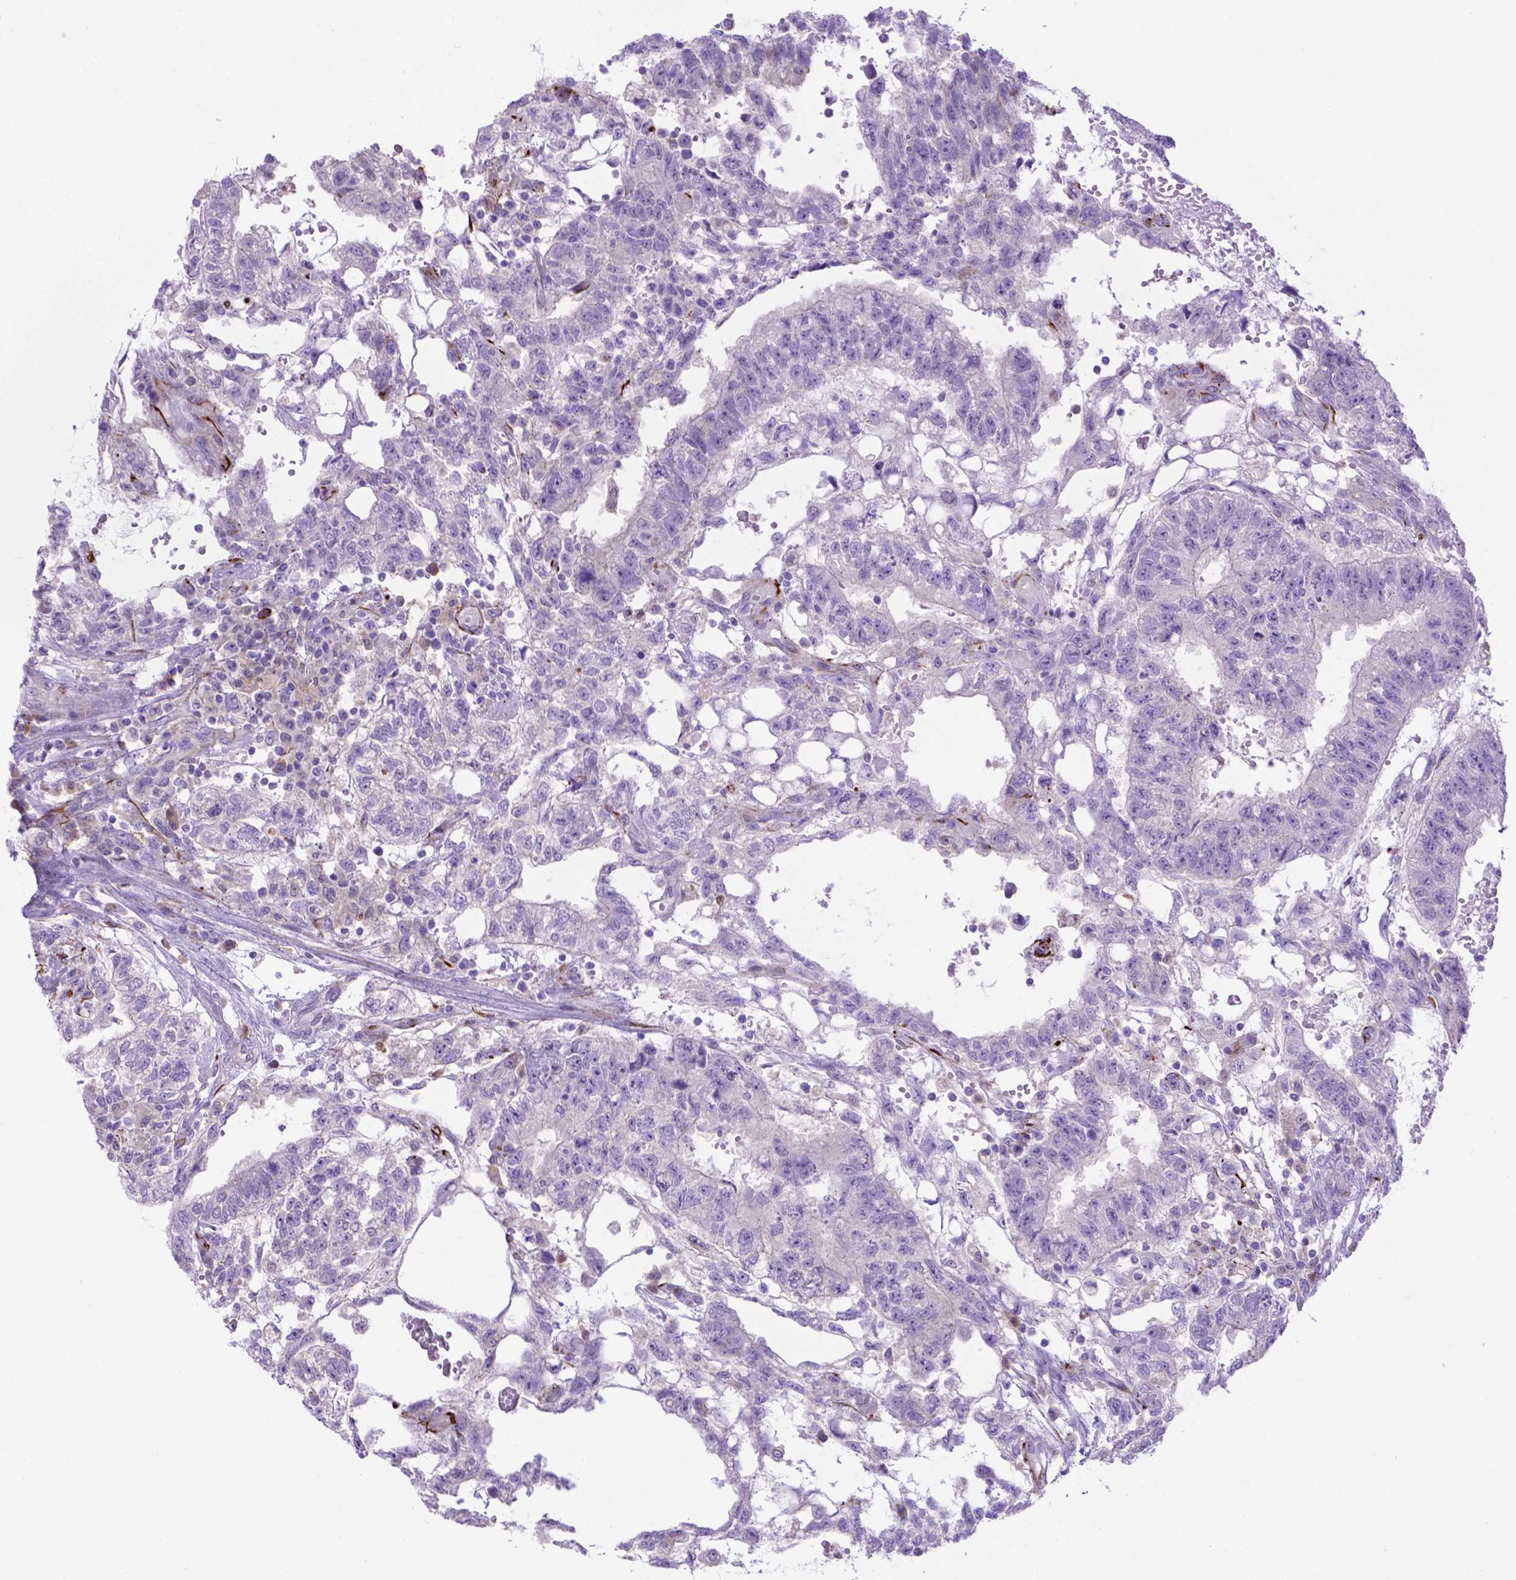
{"staining": {"intensity": "negative", "quantity": "none", "location": "none"}, "tissue": "testis cancer", "cell_type": "Tumor cells", "image_type": "cancer", "snomed": [{"axis": "morphology", "description": "Carcinoma, Embryonal, NOS"}, {"axis": "topography", "description": "Testis"}], "caption": "This image is of testis cancer (embryonal carcinoma) stained with IHC to label a protein in brown with the nuclei are counter-stained blue. There is no expression in tumor cells.", "gene": "LZTR1", "patient": {"sex": "male", "age": 32}}